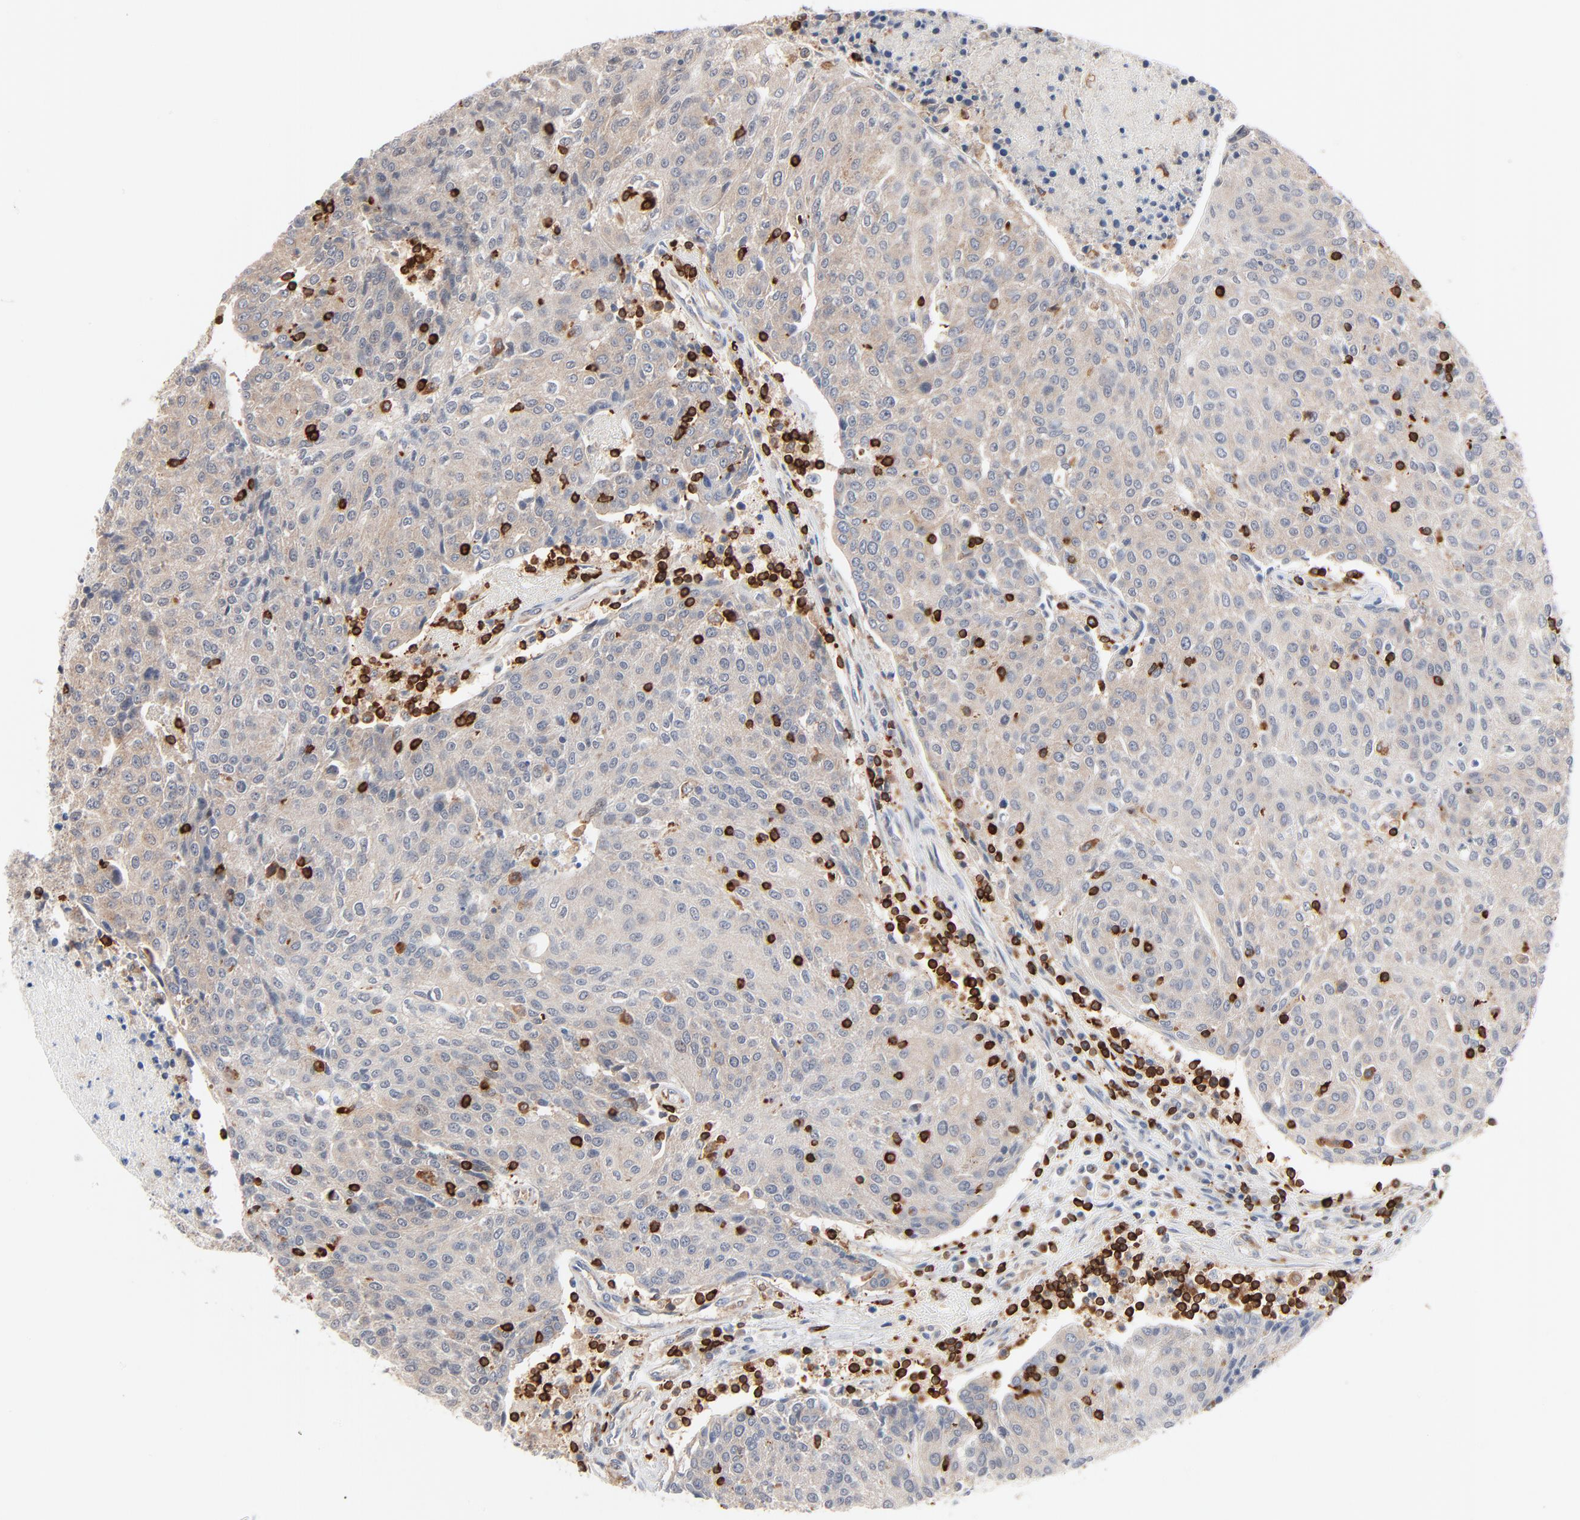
{"staining": {"intensity": "weak", "quantity": ">75%", "location": "cytoplasmic/membranous"}, "tissue": "urothelial cancer", "cell_type": "Tumor cells", "image_type": "cancer", "snomed": [{"axis": "morphology", "description": "Urothelial carcinoma, High grade"}, {"axis": "topography", "description": "Urinary bladder"}], "caption": "IHC histopathology image of high-grade urothelial carcinoma stained for a protein (brown), which shows low levels of weak cytoplasmic/membranous expression in approximately >75% of tumor cells.", "gene": "SH3KBP1", "patient": {"sex": "female", "age": 85}}